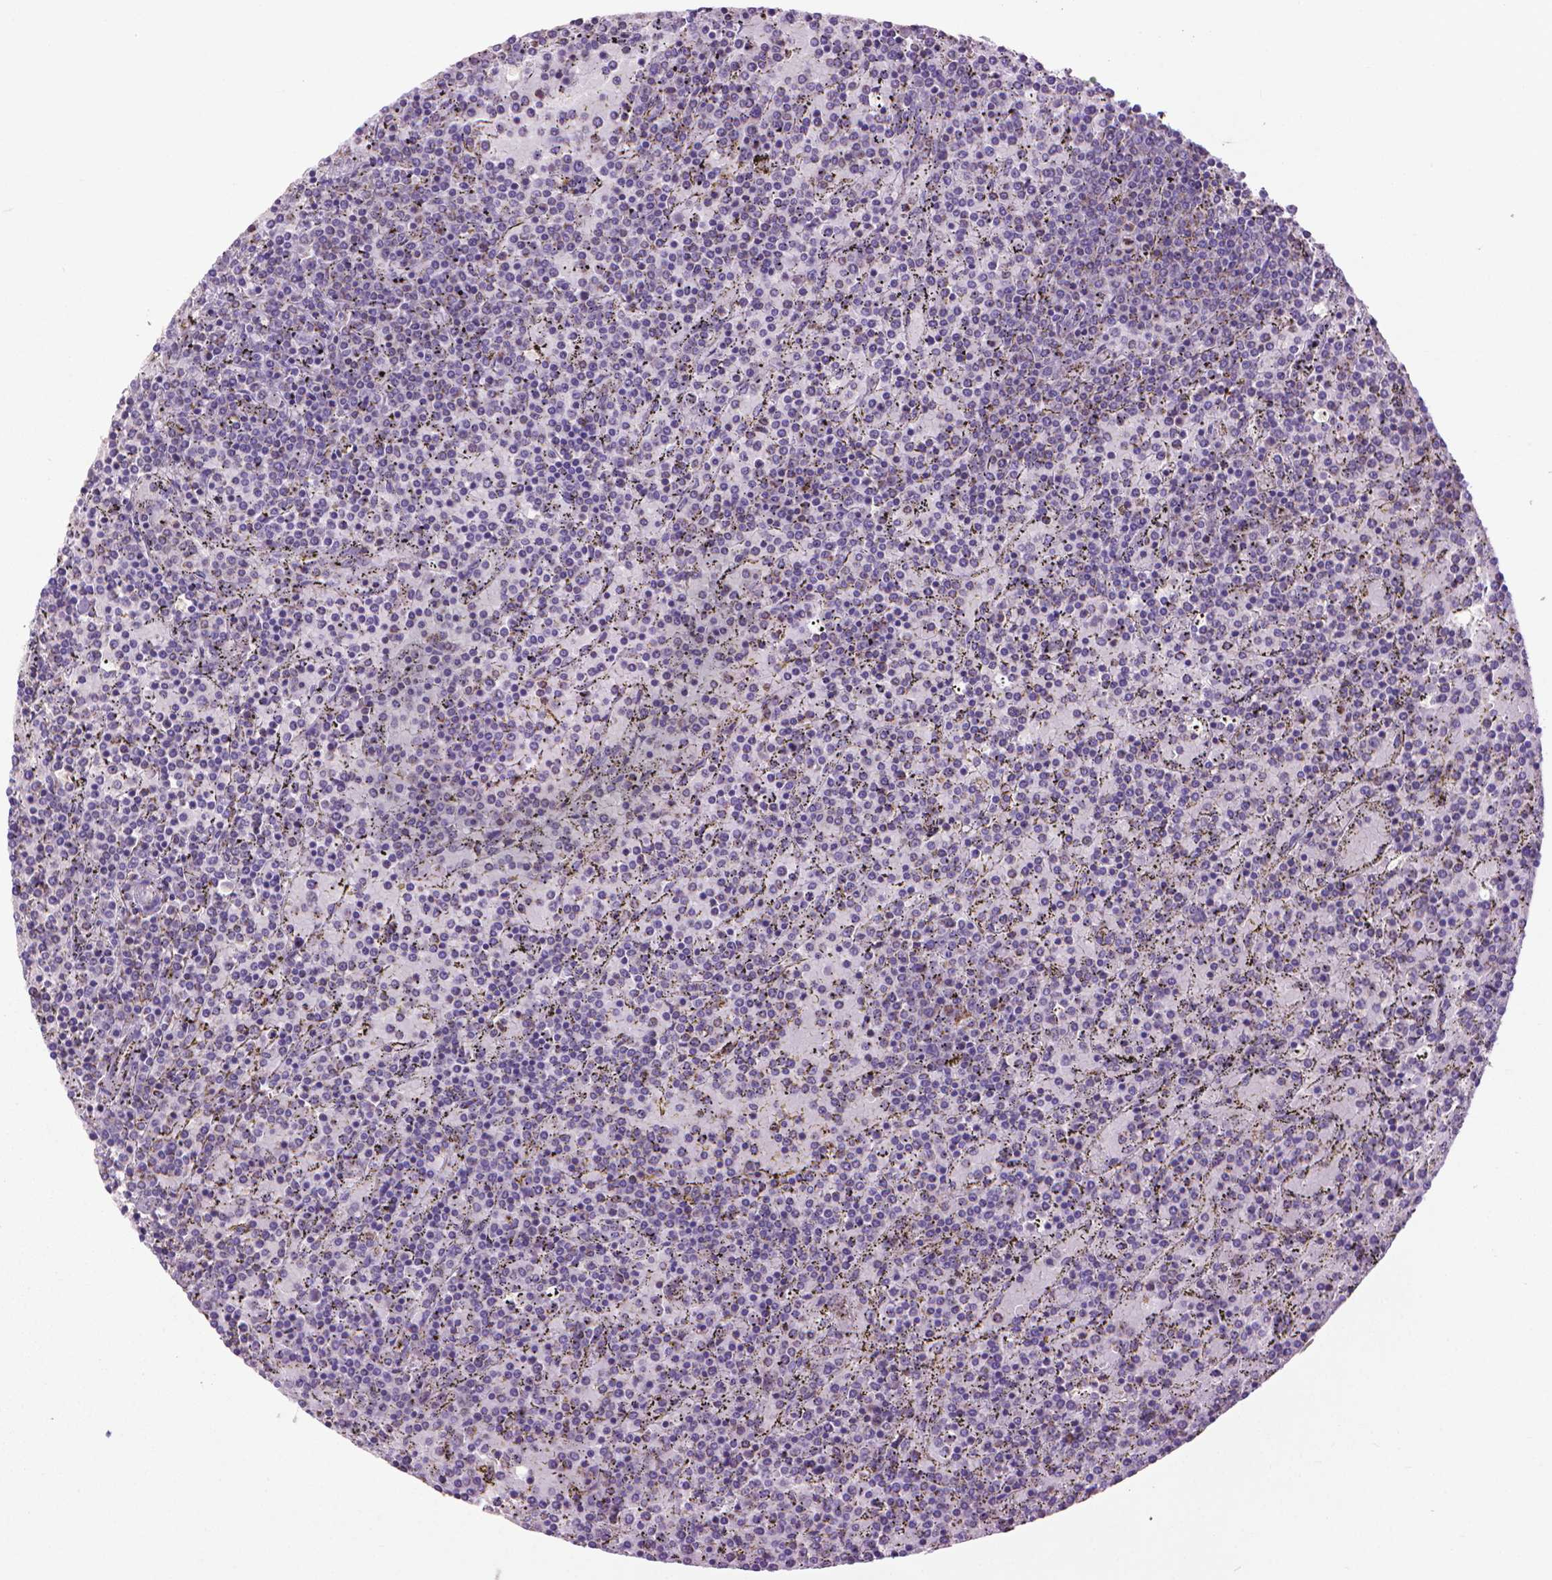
{"staining": {"intensity": "negative", "quantity": "none", "location": "none"}, "tissue": "lymphoma", "cell_type": "Tumor cells", "image_type": "cancer", "snomed": [{"axis": "morphology", "description": "Malignant lymphoma, non-Hodgkin's type, Low grade"}, {"axis": "topography", "description": "Spleen"}], "caption": "Malignant lymphoma, non-Hodgkin's type (low-grade) was stained to show a protein in brown. There is no significant staining in tumor cells.", "gene": "VDAC1", "patient": {"sex": "female", "age": 77}}